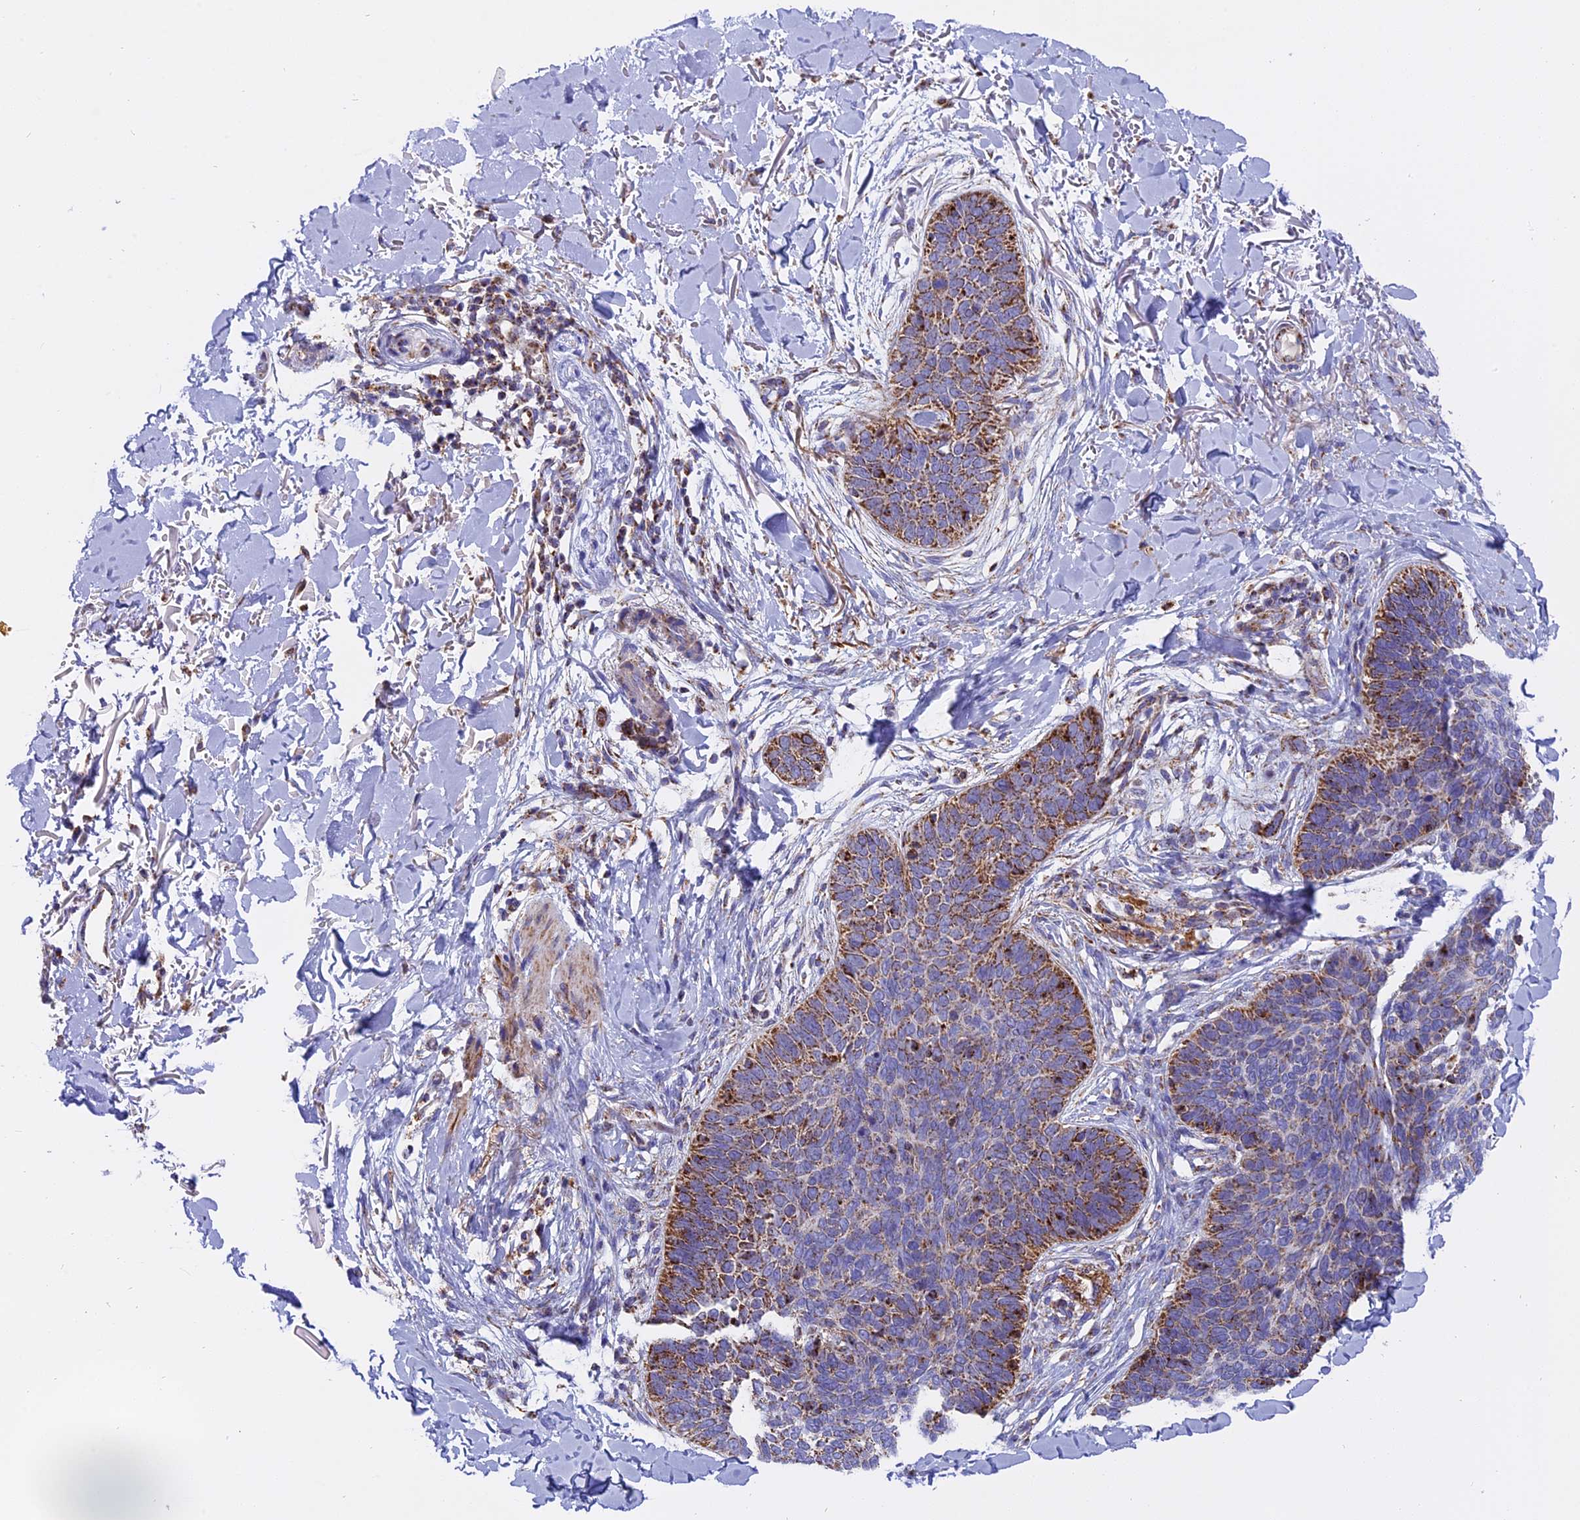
{"staining": {"intensity": "moderate", "quantity": "25%-75%", "location": "cytoplasmic/membranous"}, "tissue": "skin cancer", "cell_type": "Tumor cells", "image_type": "cancer", "snomed": [{"axis": "morphology", "description": "Basal cell carcinoma"}, {"axis": "topography", "description": "Skin"}], "caption": "Moderate cytoplasmic/membranous protein staining is seen in approximately 25%-75% of tumor cells in skin cancer (basal cell carcinoma).", "gene": "MRPS34", "patient": {"sex": "male", "age": 85}}